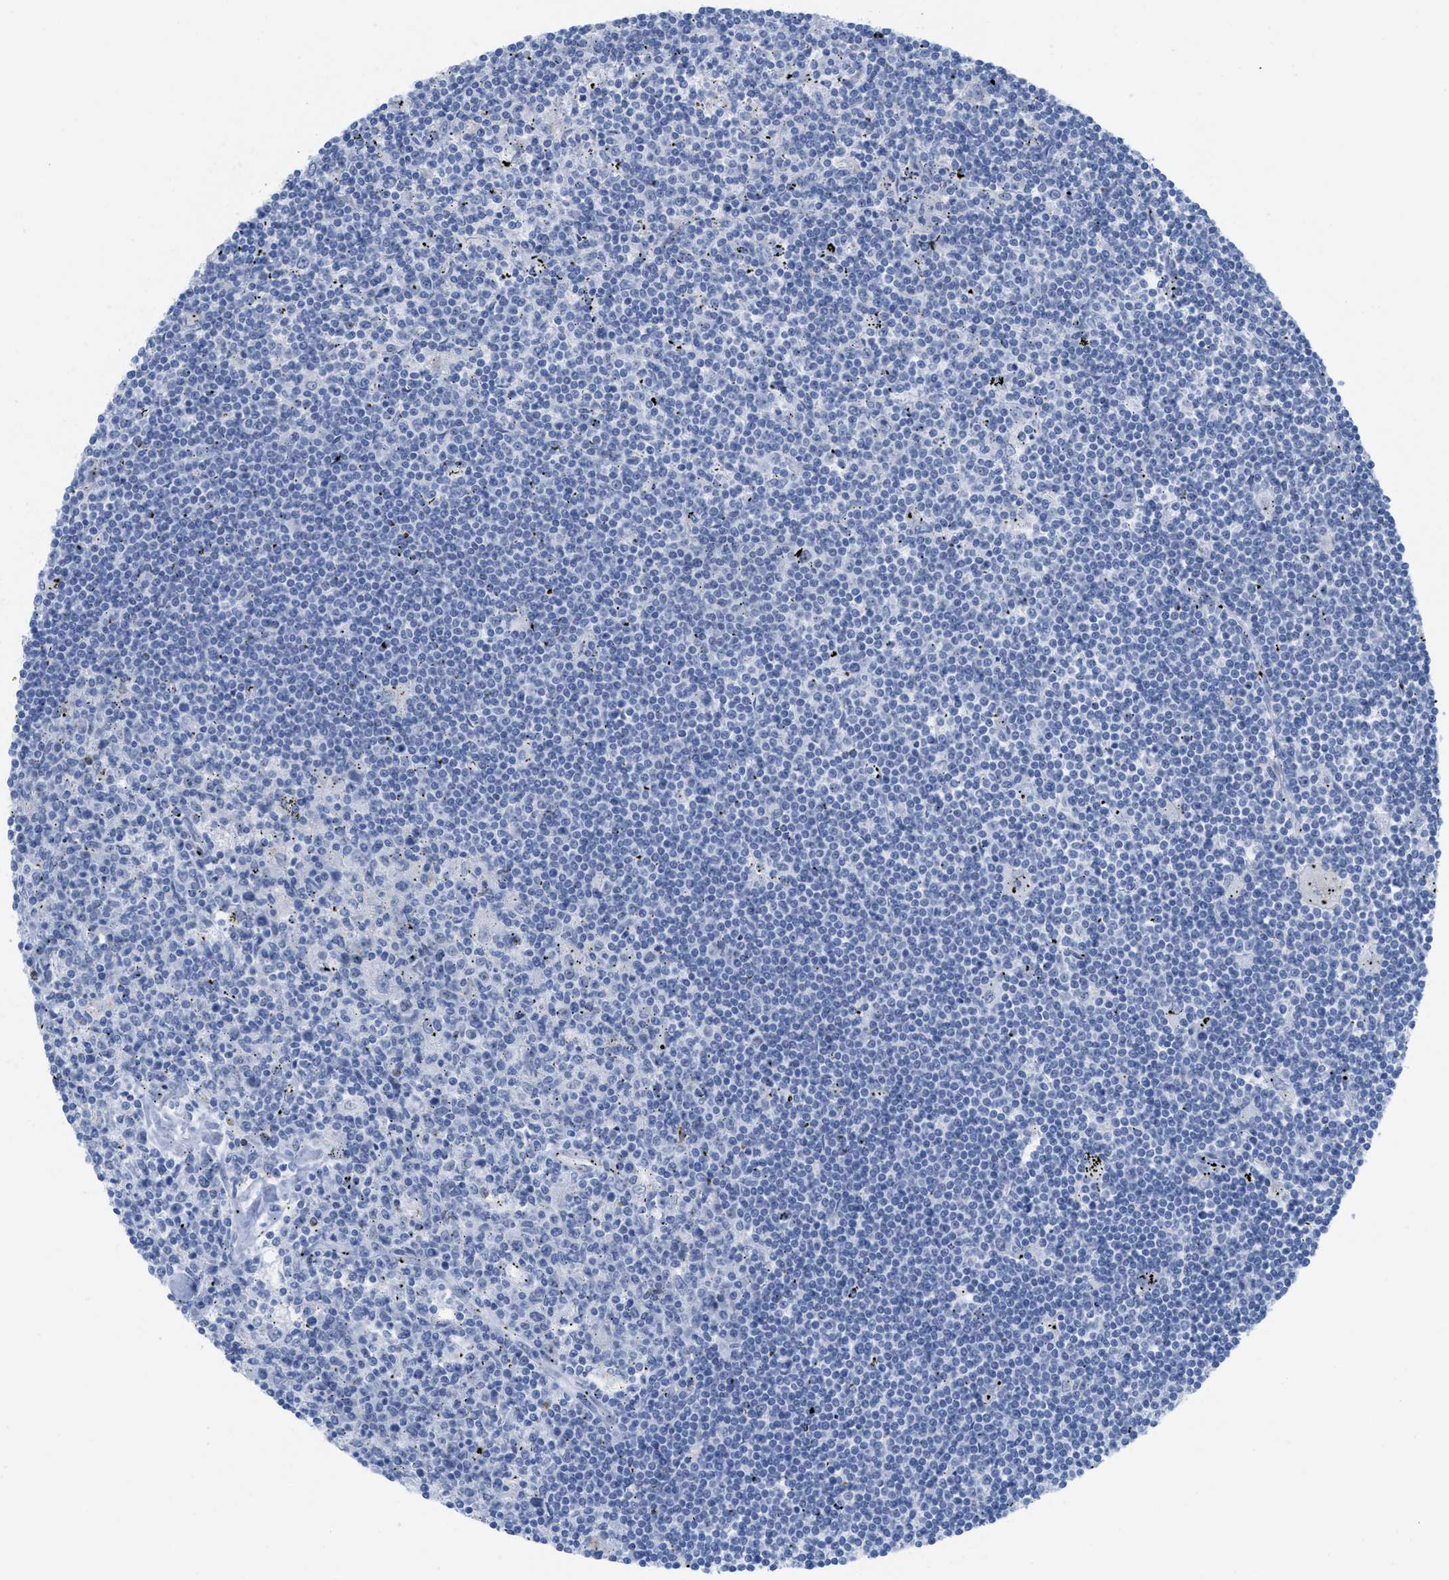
{"staining": {"intensity": "negative", "quantity": "none", "location": "none"}, "tissue": "lymphoma", "cell_type": "Tumor cells", "image_type": "cancer", "snomed": [{"axis": "morphology", "description": "Malignant lymphoma, non-Hodgkin's type, Low grade"}, {"axis": "topography", "description": "Spleen"}], "caption": "The photomicrograph displays no staining of tumor cells in low-grade malignant lymphoma, non-Hodgkin's type. (DAB immunohistochemistry (IHC) with hematoxylin counter stain).", "gene": "WDR4", "patient": {"sex": "male", "age": 76}}